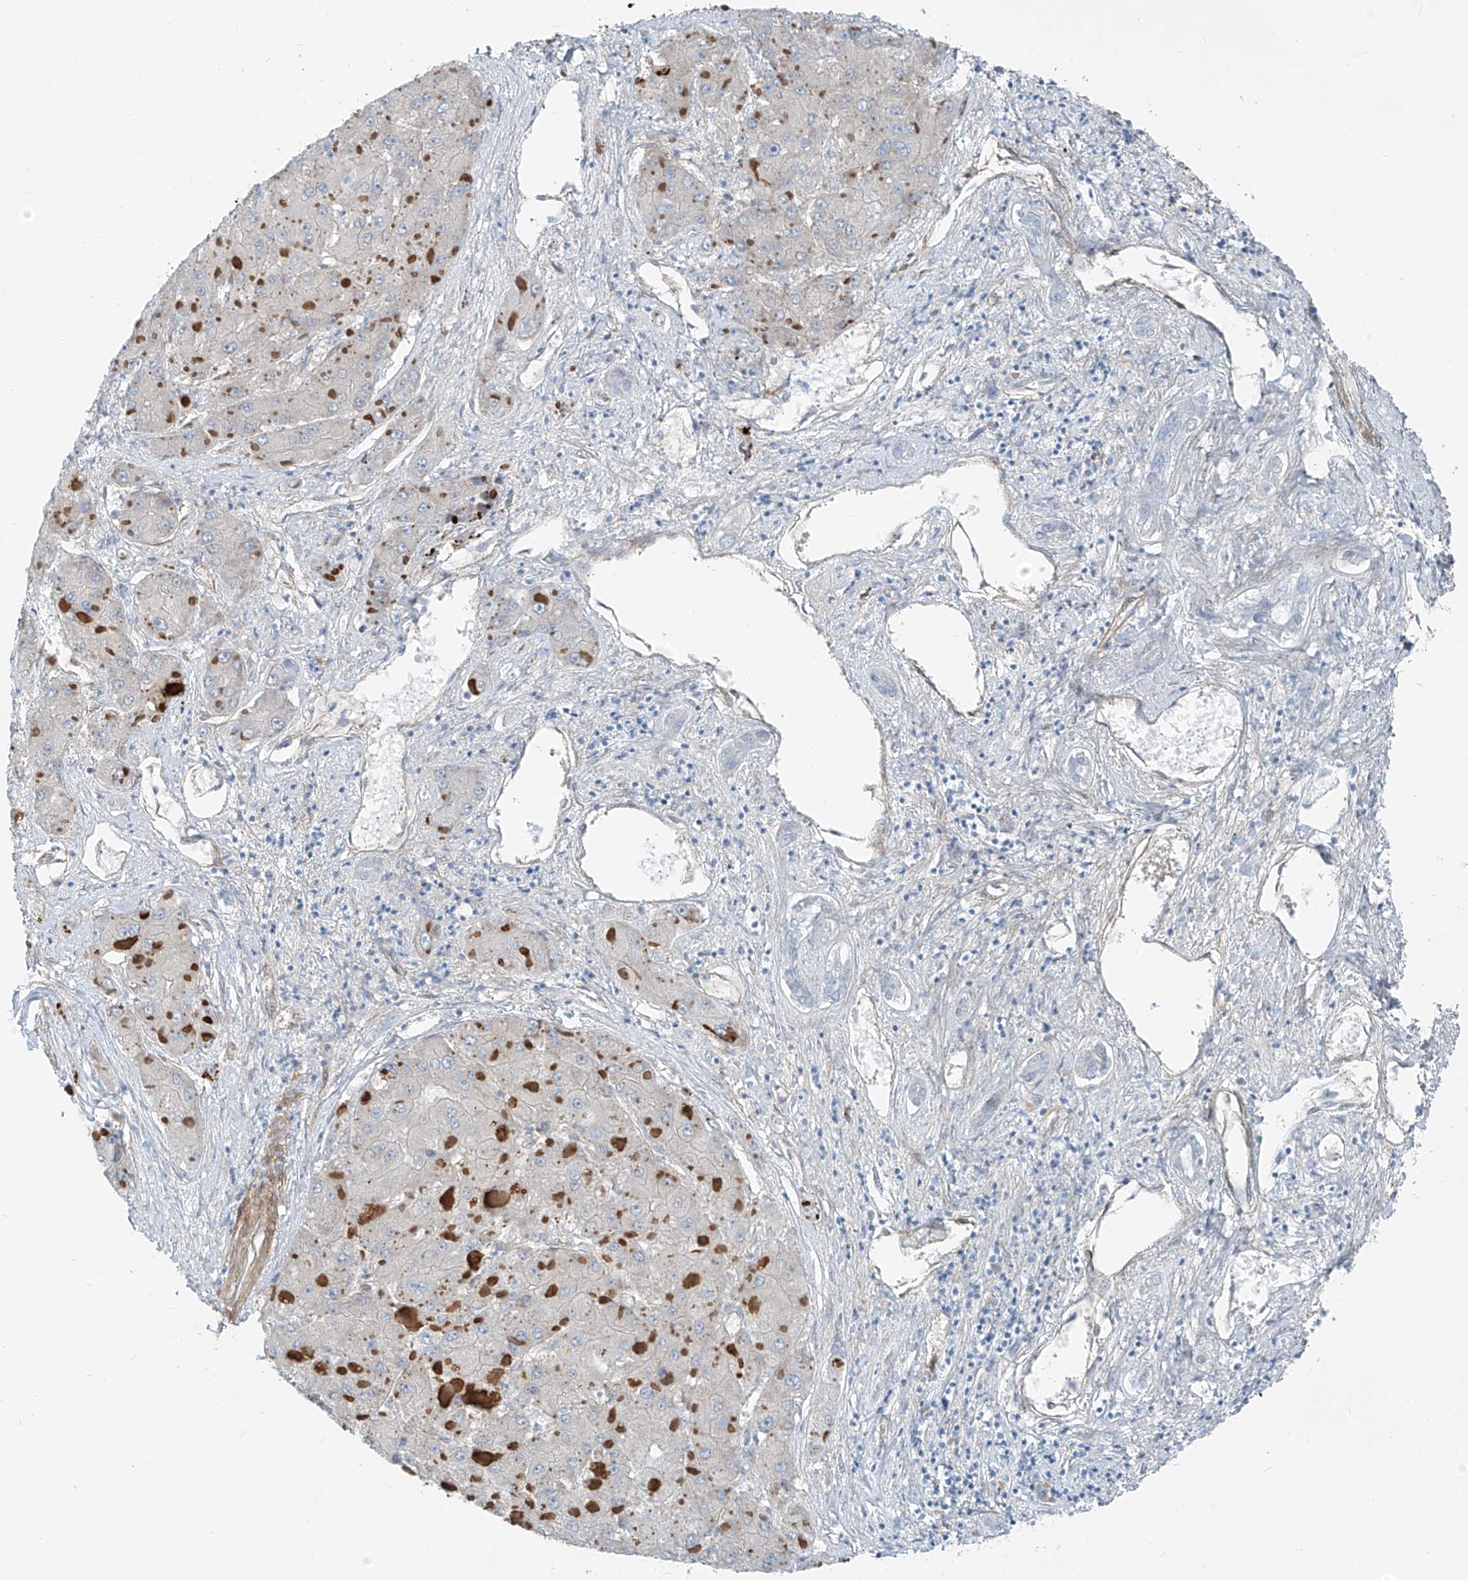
{"staining": {"intensity": "negative", "quantity": "none", "location": "none"}, "tissue": "liver cancer", "cell_type": "Tumor cells", "image_type": "cancer", "snomed": [{"axis": "morphology", "description": "Carcinoma, Hepatocellular, NOS"}, {"axis": "topography", "description": "Liver"}], "caption": "This histopathology image is of liver cancer (hepatocellular carcinoma) stained with immunohistochemistry (IHC) to label a protein in brown with the nuclei are counter-stained blue. There is no positivity in tumor cells.", "gene": "TNS2", "patient": {"sex": "female", "age": 73}}